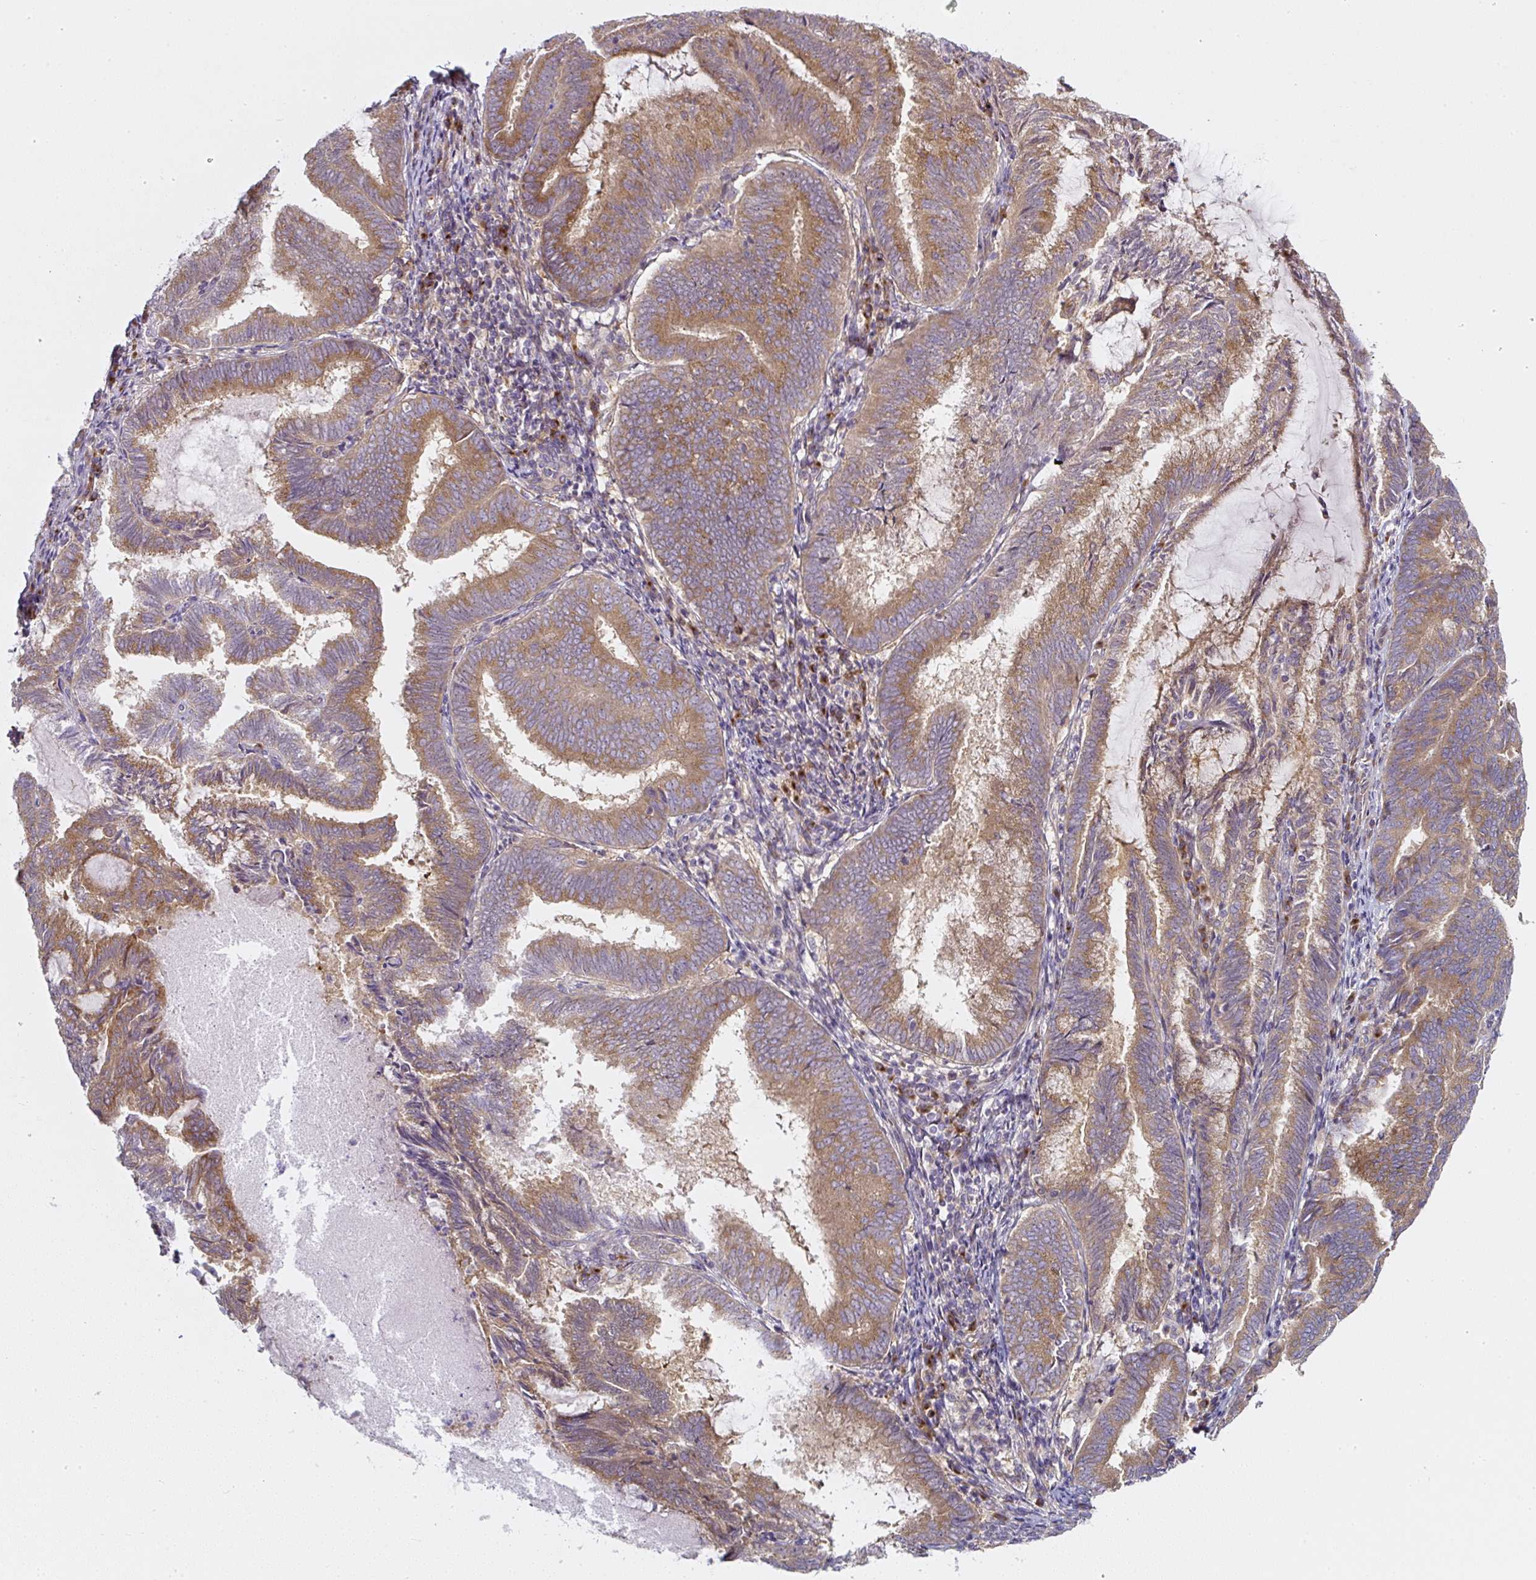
{"staining": {"intensity": "moderate", "quantity": ">75%", "location": "cytoplasmic/membranous"}, "tissue": "endometrial cancer", "cell_type": "Tumor cells", "image_type": "cancer", "snomed": [{"axis": "morphology", "description": "Adenocarcinoma, NOS"}, {"axis": "topography", "description": "Endometrium"}], "caption": "High-magnification brightfield microscopy of endometrial cancer (adenocarcinoma) stained with DAB (brown) and counterstained with hematoxylin (blue). tumor cells exhibit moderate cytoplasmic/membranous positivity is appreciated in about>75% of cells.", "gene": "MLX", "patient": {"sex": "female", "age": 80}}